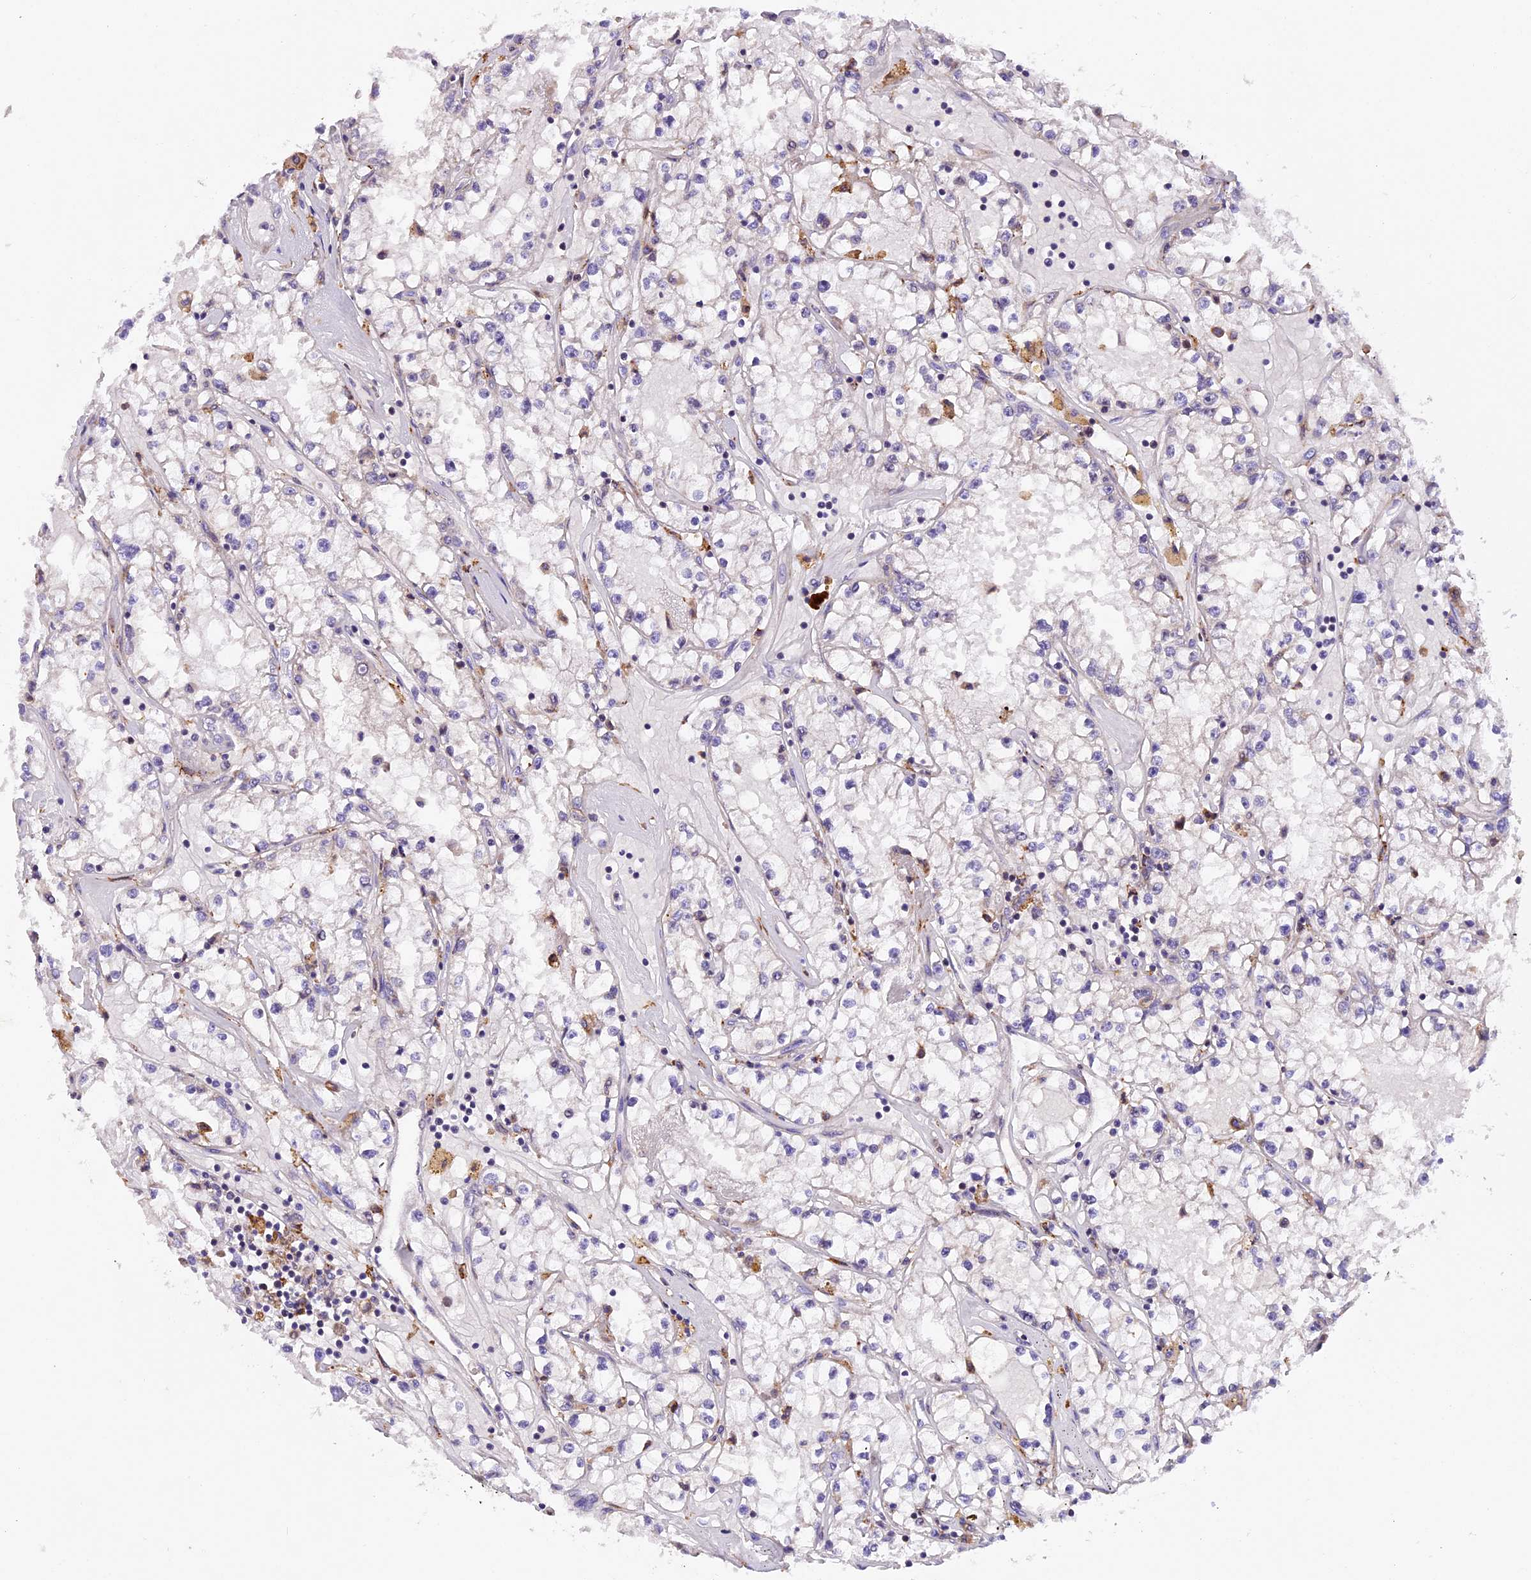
{"staining": {"intensity": "negative", "quantity": "none", "location": "none"}, "tissue": "renal cancer", "cell_type": "Tumor cells", "image_type": "cancer", "snomed": [{"axis": "morphology", "description": "Adenocarcinoma, NOS"}, {"axis": "topography", "description": "Kidney"}], "caption": "DAB (3,3'-diaminobenzidine) immunohistochemical staining of human renal cancer displays no significant staining in tumor cells.", "gene": "FBXO45", "patient": {"sex": "male", "age": 56}}